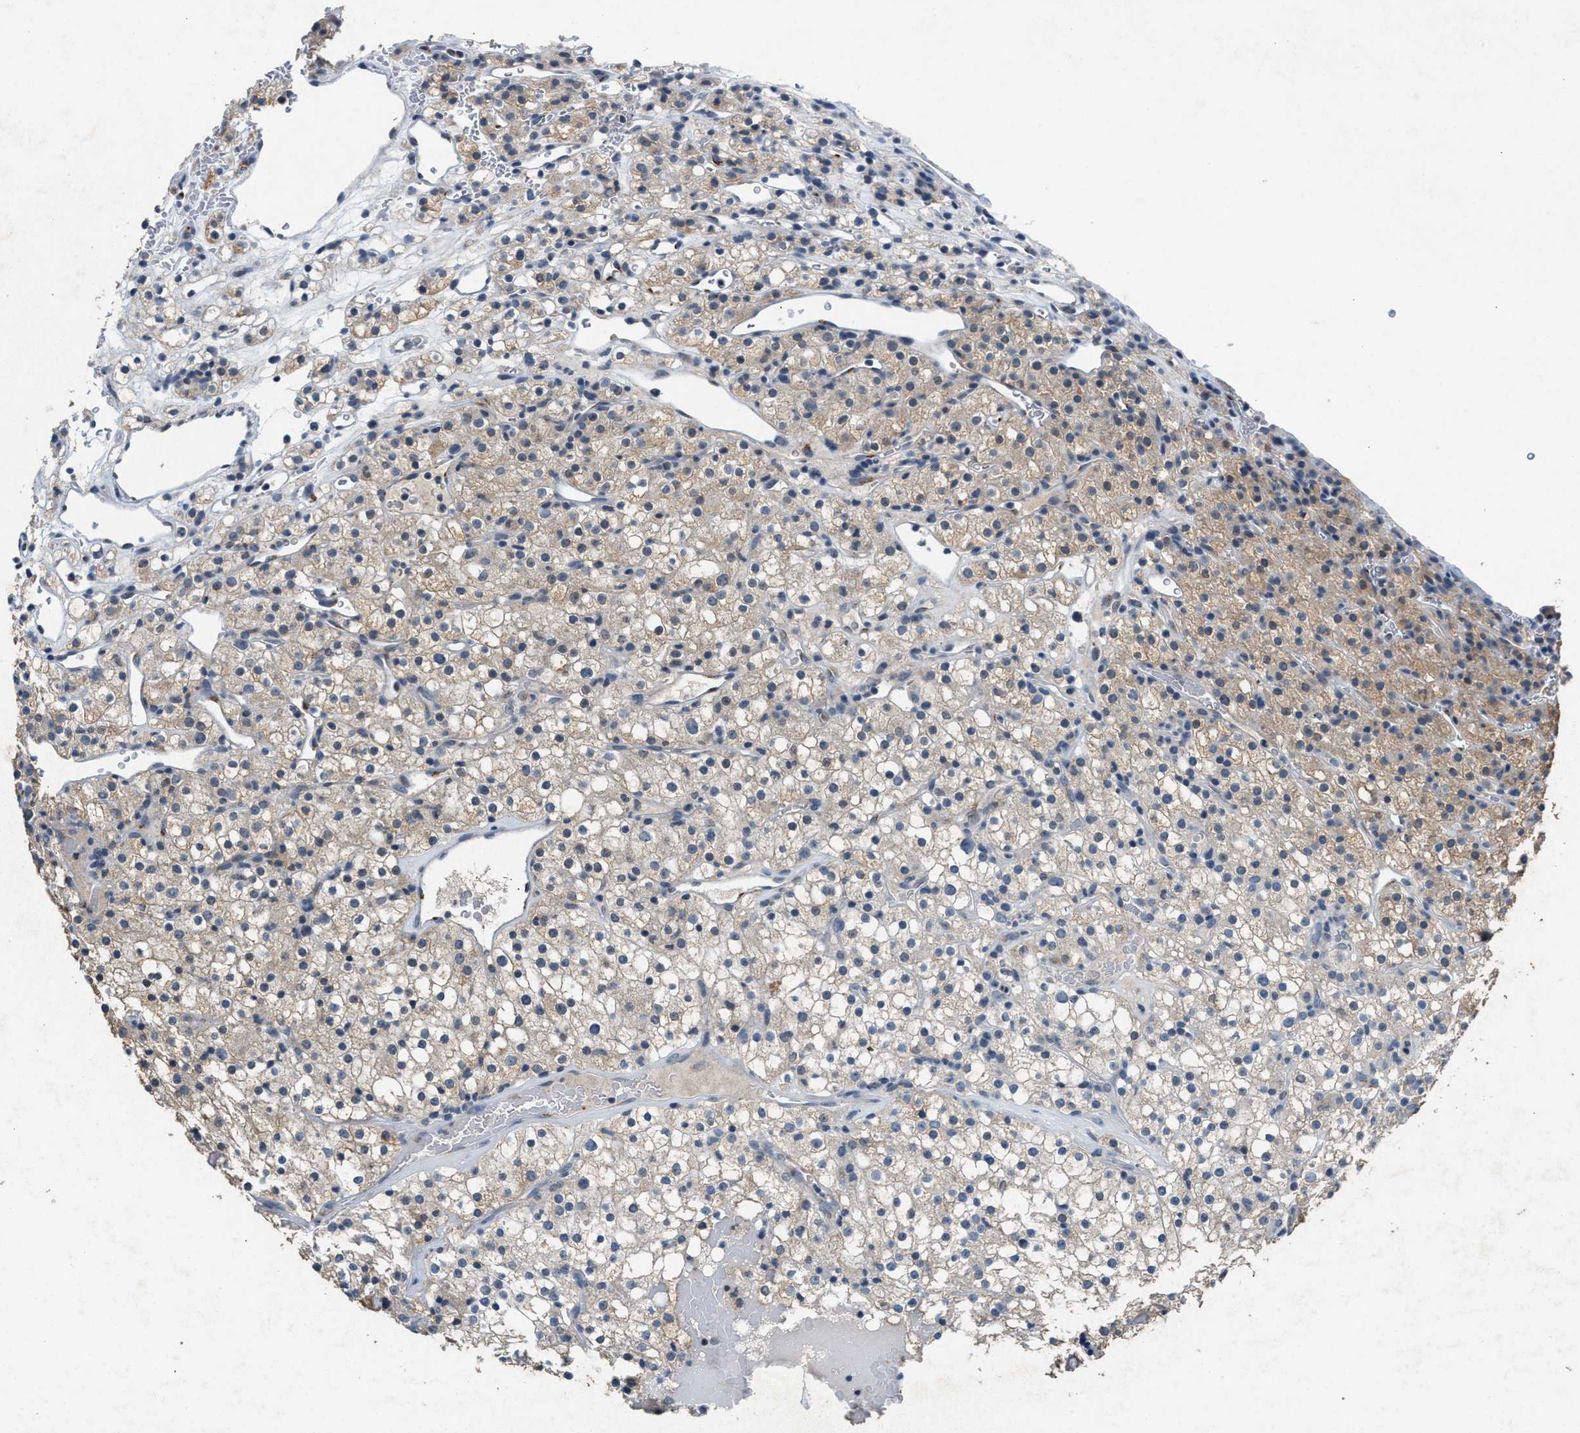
{"staining": {"intensity": "weak", "quantity": "25%-75%", "location": "cytoplasmic/membranous"}, "tissue": "renal cancer", "cell_type": "Tumor cells", "image_type": "cancer", "snomed": [{"axis": "morphology", "description": "Normal tissue, NOS"}, {"axis": "morphology", "description": "Adenocarcinoma, NOS"}, {"axis": "topography", "description": "Kidney"}], "caption": "Immunohistochemical staining of adenocarcinoma (renal) exhibits low levels of weak cytoplasmic/membranous protein expression in about 25%-75% of tumor cells.", "gene": "SLC5A5", "patient": {"sex": "female", "age": 72}}